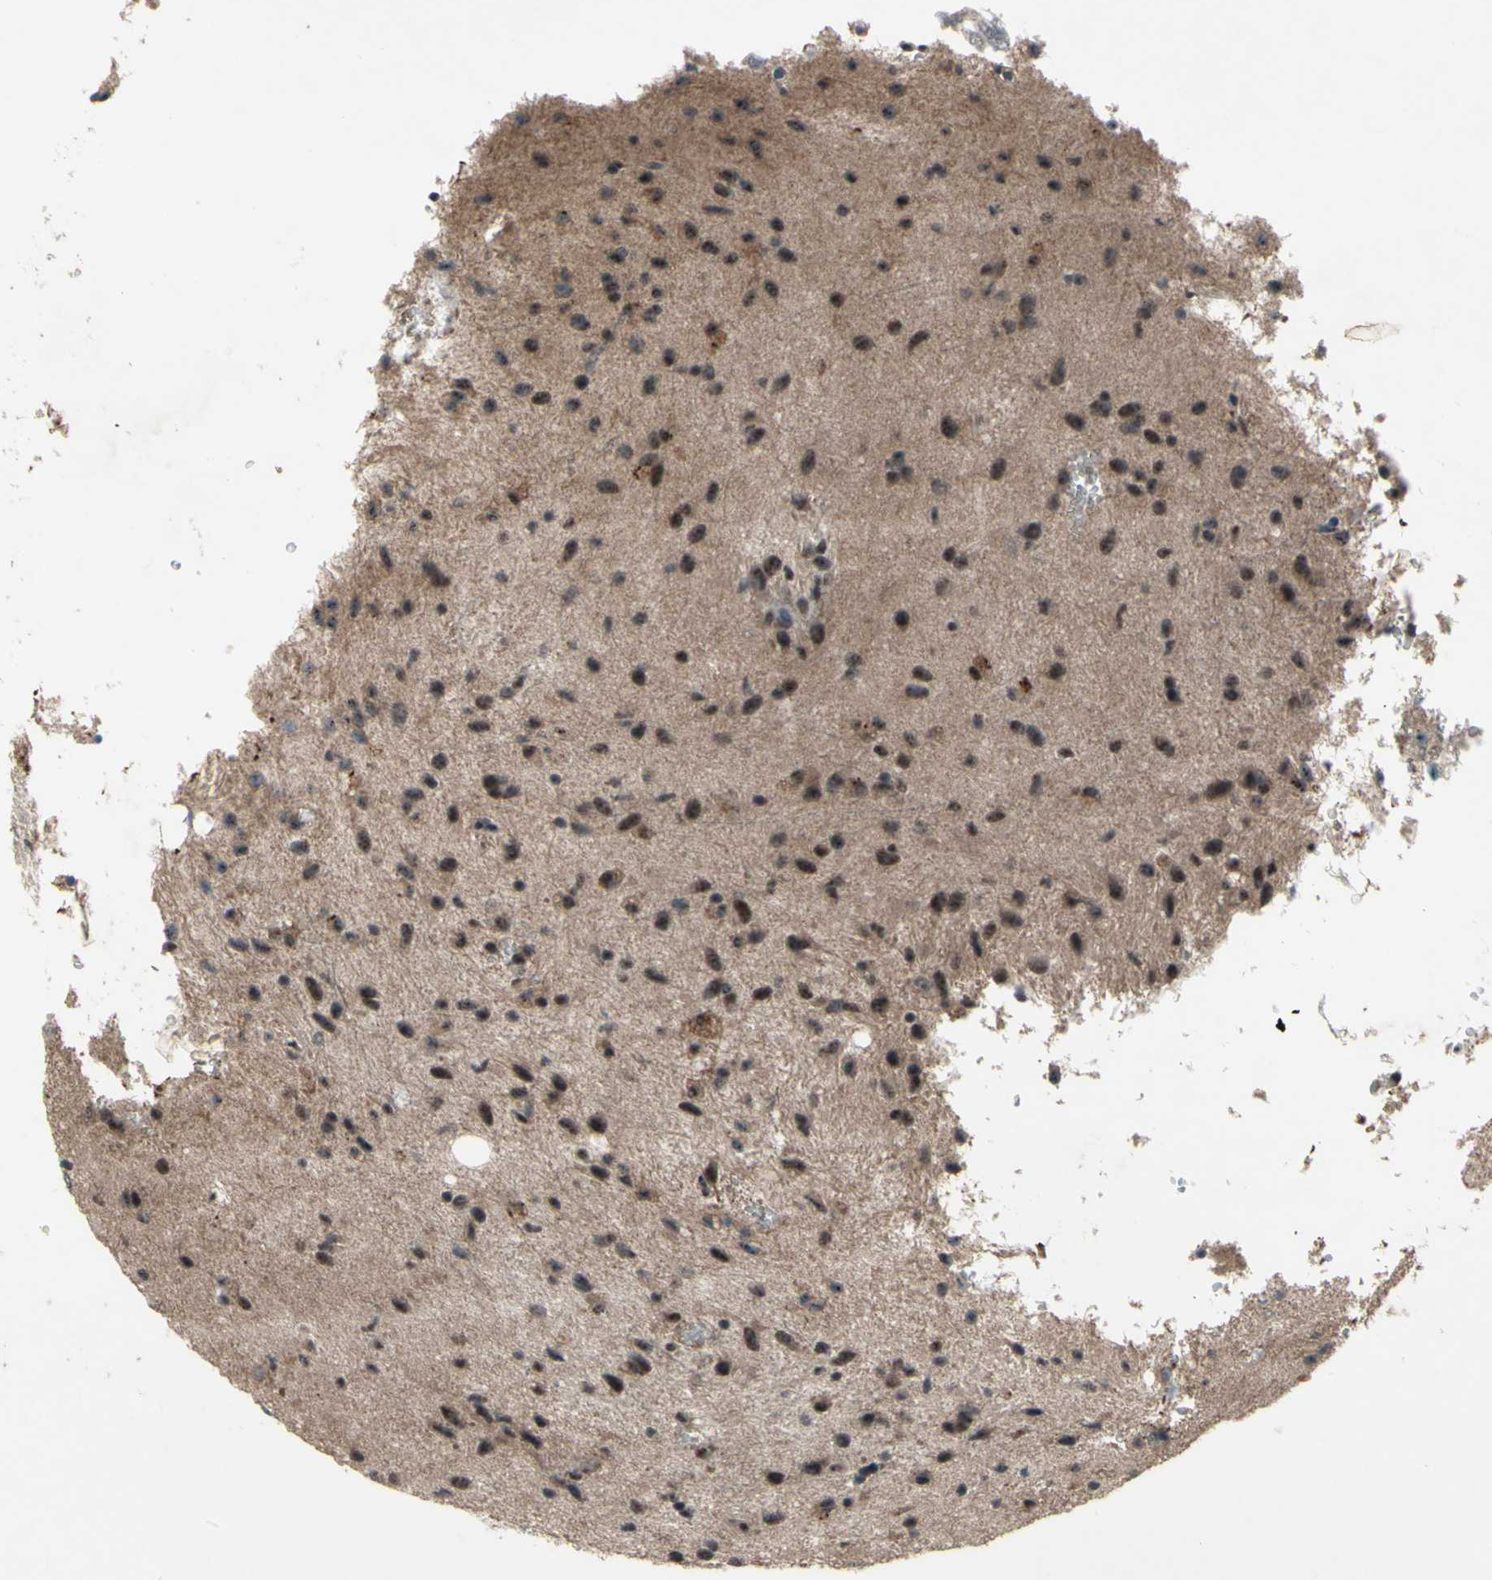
{"staining": {"intensity": "moderate", "quantity": "<25%", "location": "nuclear"}, "tissue": "glioma", "cell_type": "Tumor cells", "image_type": "cancer", "snomed": [{"axis": "morphology", "description": "Glioma, malignant, Low grade"}, {"axis": "topography", "description": "Brain"}], "caption": "There is low levels of moderate nuclear expression in tumor cells of glioma, as demonstrated by immunohistochemical staining (brown color).", "gene": "TRDMT1", "patient": {"sex": "male", "age": 77}}